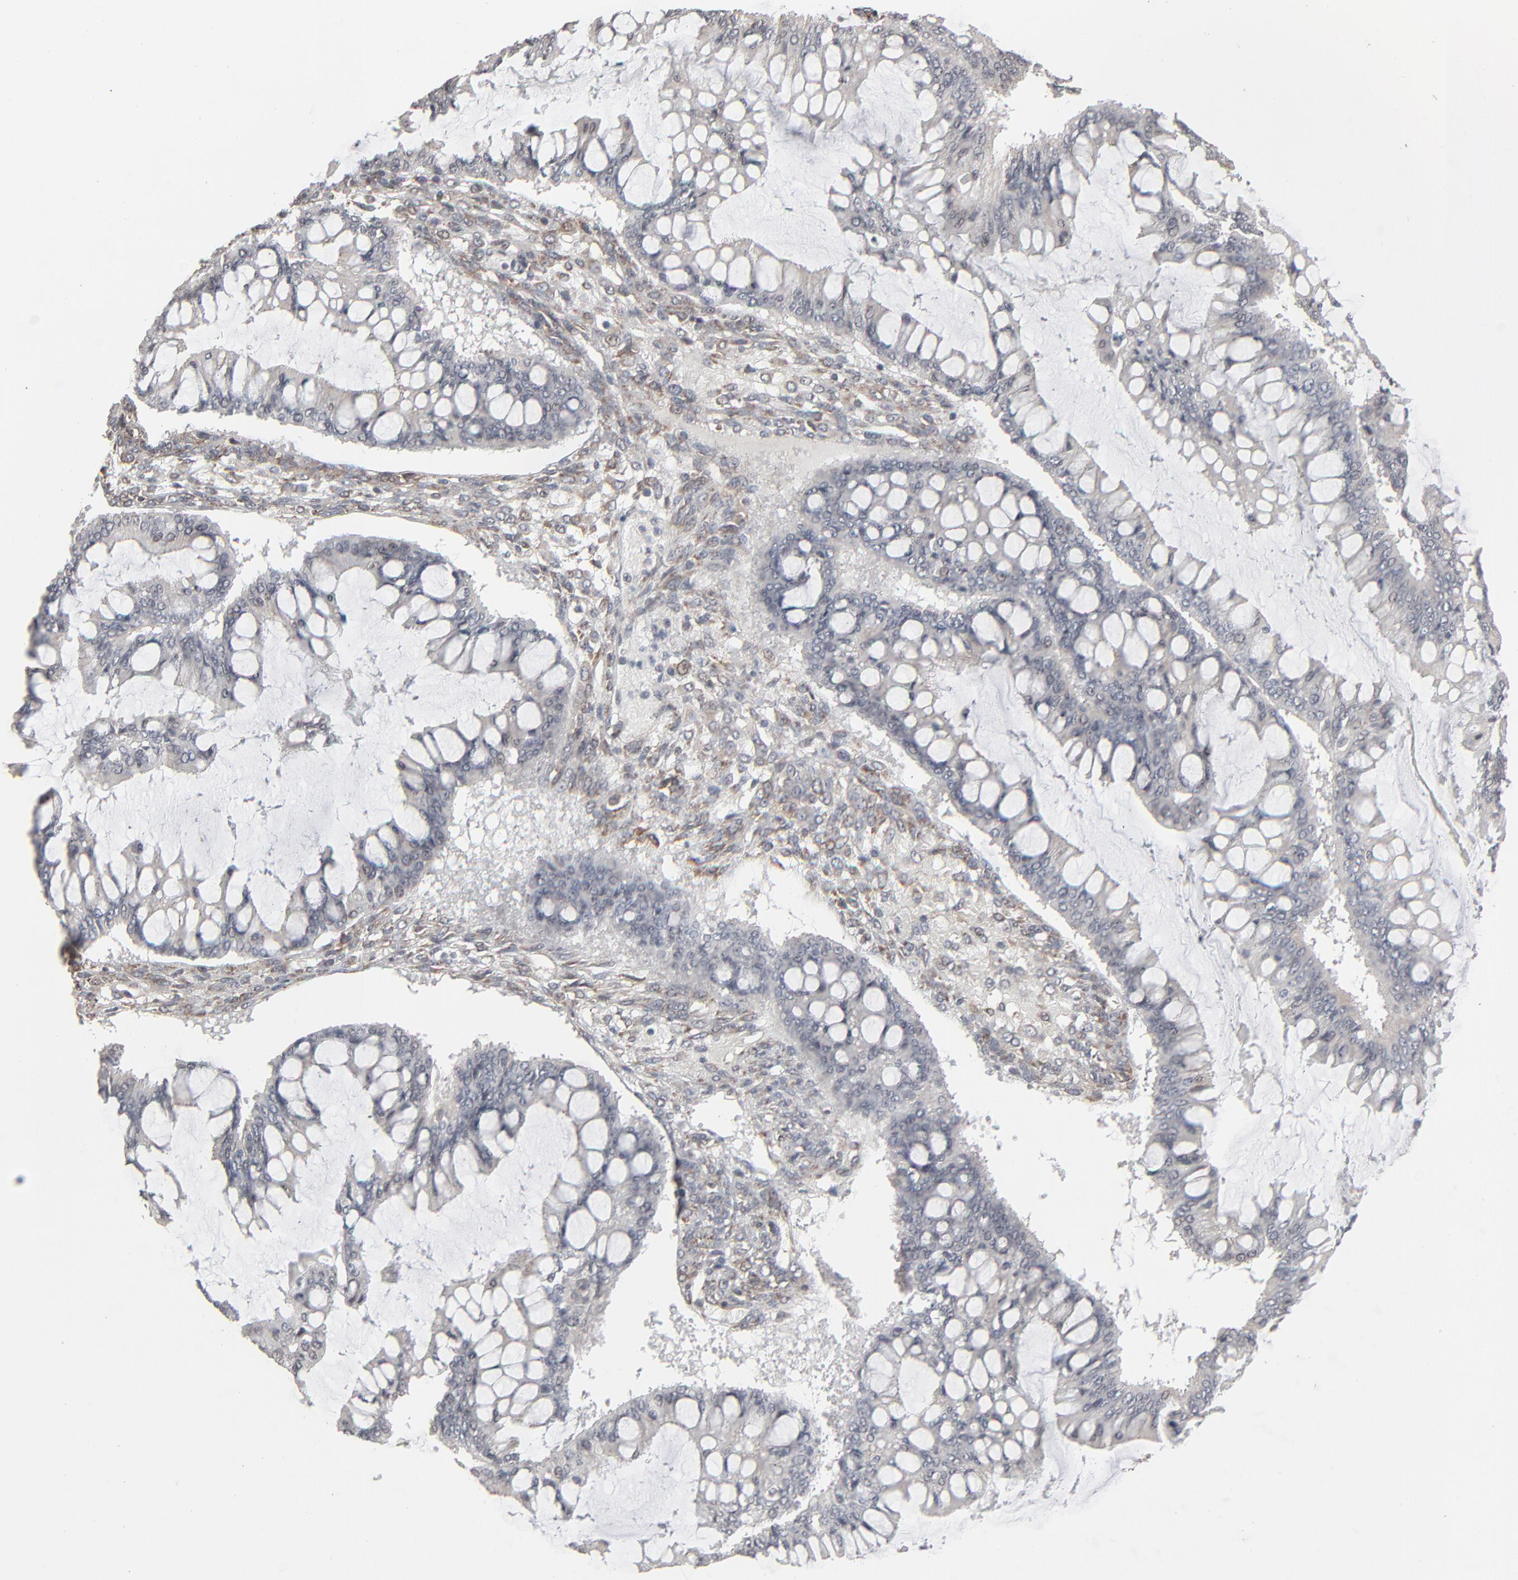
{"staining": {"intensity": "weak", "quantity": "<25%", "location": "cytoplasmic/membranous"}, "tissue": "ovarian cancer", "cell_type": "Tumor cells", "image_type": "cancer", "snomed": [{"axis": "morphology", "description": "Cystadenocarcinoma, mucinous, NOS"}, {"axis": "topography", "description": "Ovary"}], "caption": "An immunohistochemistry (IHC) histopathology image of ovarian mucinous cystadenocarcinoma is shown. There is no staining in tumor cells of ovarian mucinous cystadenocarcinoma. Brightfield microscopy of immunohistochemistry stained with DAB (brown) and hematoxylin (blue), captured at high magnification.", "gene": "CTNND1", "patient": {"sex": "female", "age": 73}}